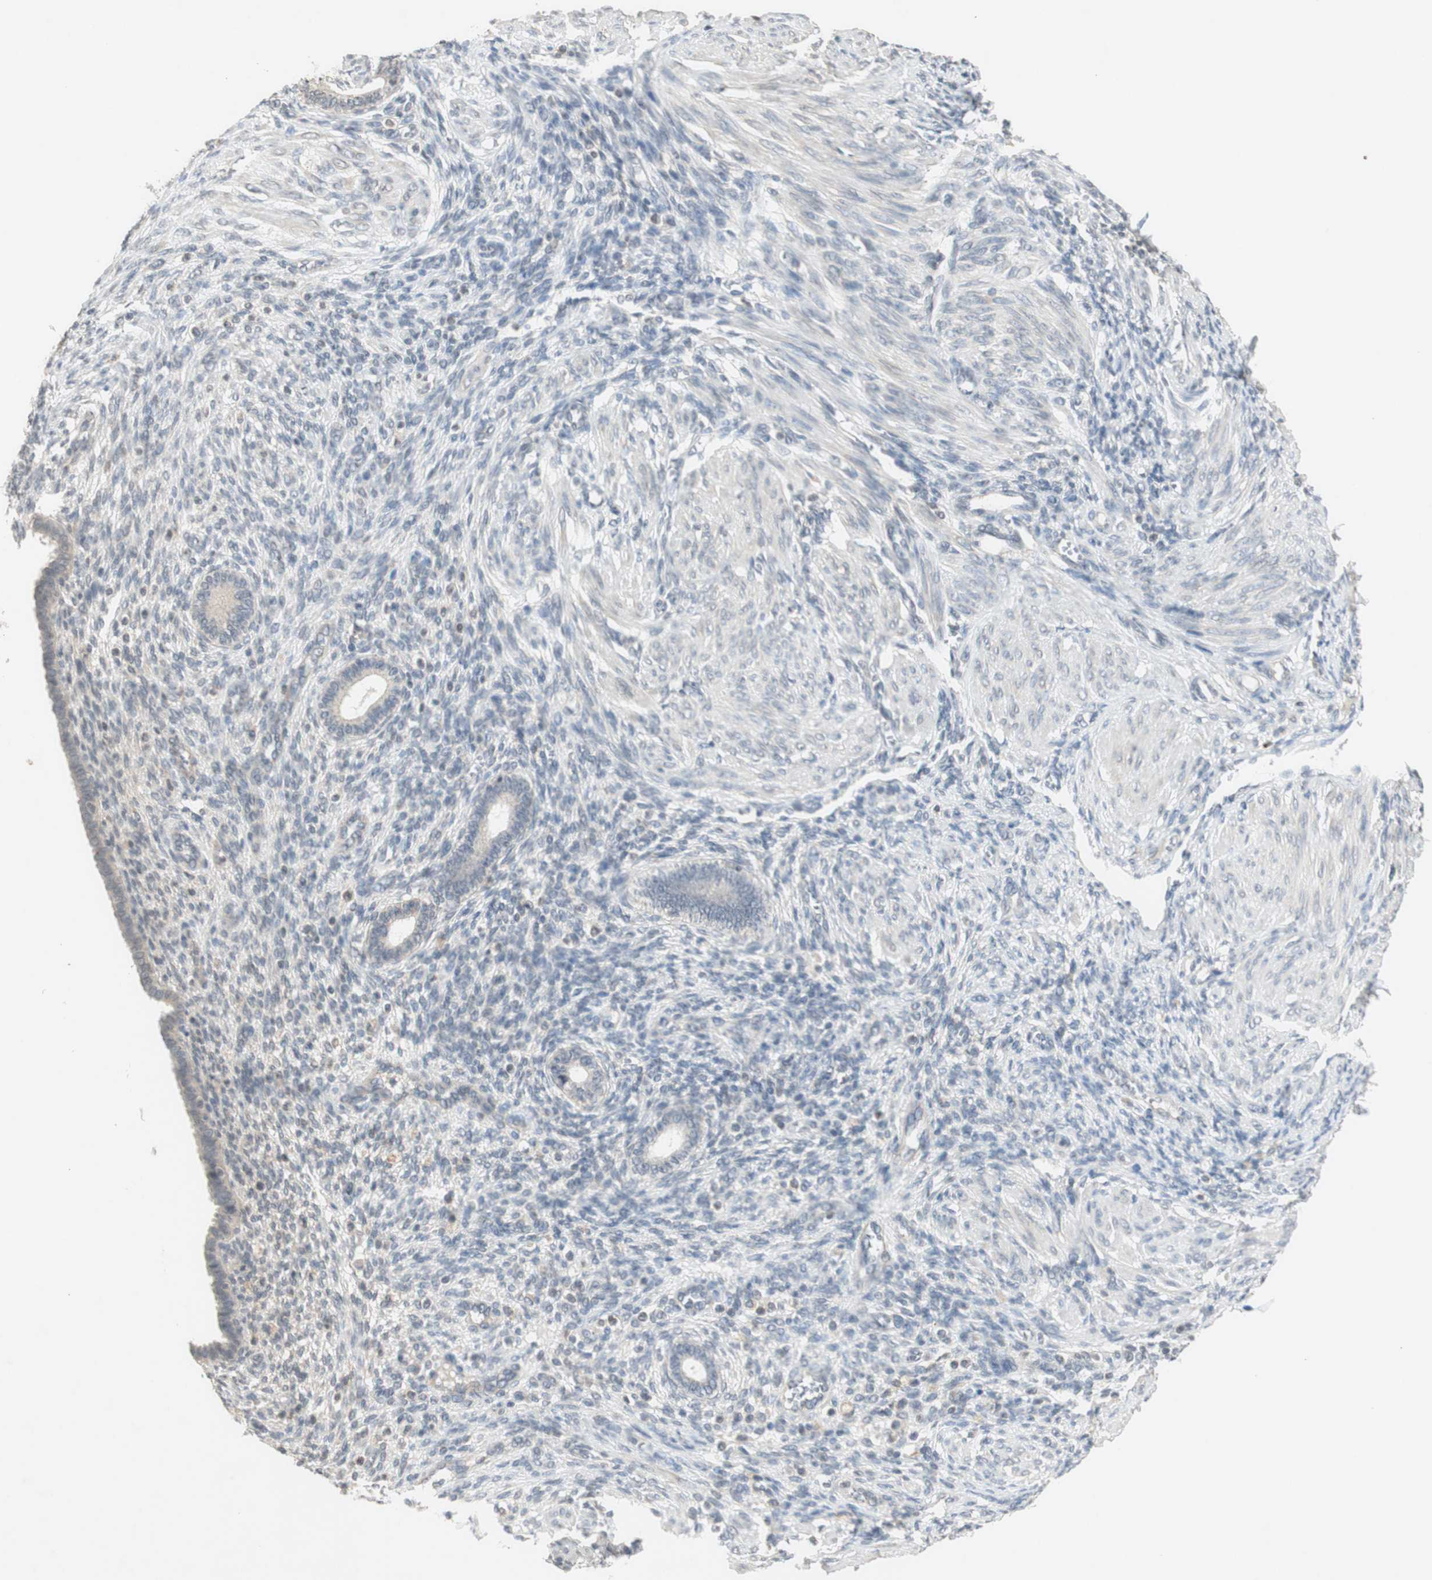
{"staining": {"intensity": "negative", "quantity": "none", "location": "none"}, "tissue": "endometrium", "cell_type": "Cells in endometrial stroma", "image_type": "normal", "snomed": [{"axis": "morphology", "description": "Normal tissue, NOS"}, {"axis": "topography", "description": "Endometrium"}], "caption": "Human endometrium stained for a protein using immunohistochemistry (IHC) exhibits no expression in cells in endometrial stroma.", "gene": "GLI1", "patient": {"sex": "female", "age": 72}}